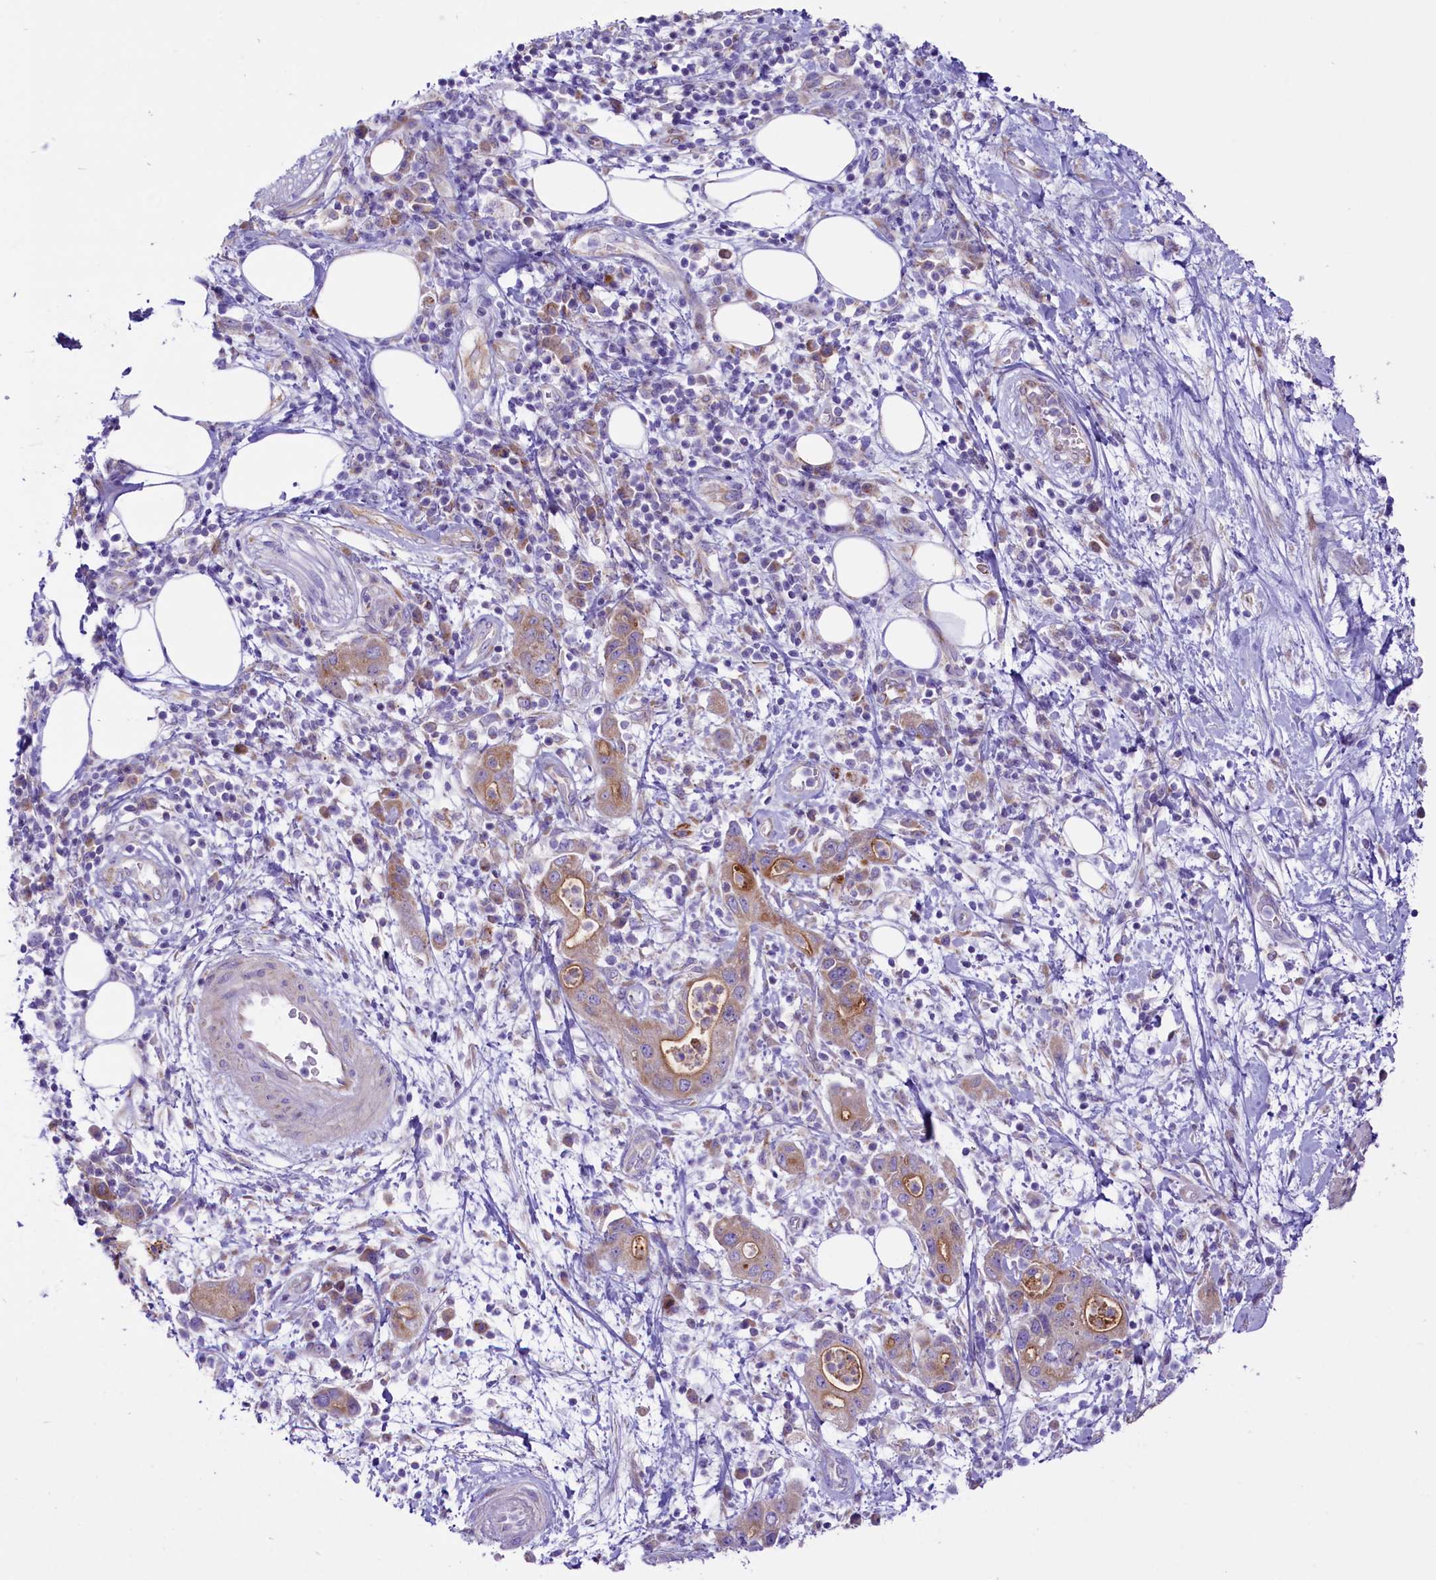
{"staining": {"intensity": "weak", "quantity": ">75%", "location": "cytoplasmic/membranous"}, "tissue": "pancreatic cancer", "cell_type": "Tumor cells", "image_type": "cancer", "snomed": [{"axis": "morphology", "description": "Adenocarcinoma, NOS"}, {"axis": "topography", "description": "Pancreas"}], "caption": "Immunohistochemistry micrograph of pancreatic cancer (adenocarcinoma) stained for a protein (brown), which exhibits low levels of weak cytoplasmic/membranous positivity in about >75% of tumor cells.", "gene": "PTPRU", "patient": {"sex": "female", "age": 73}}